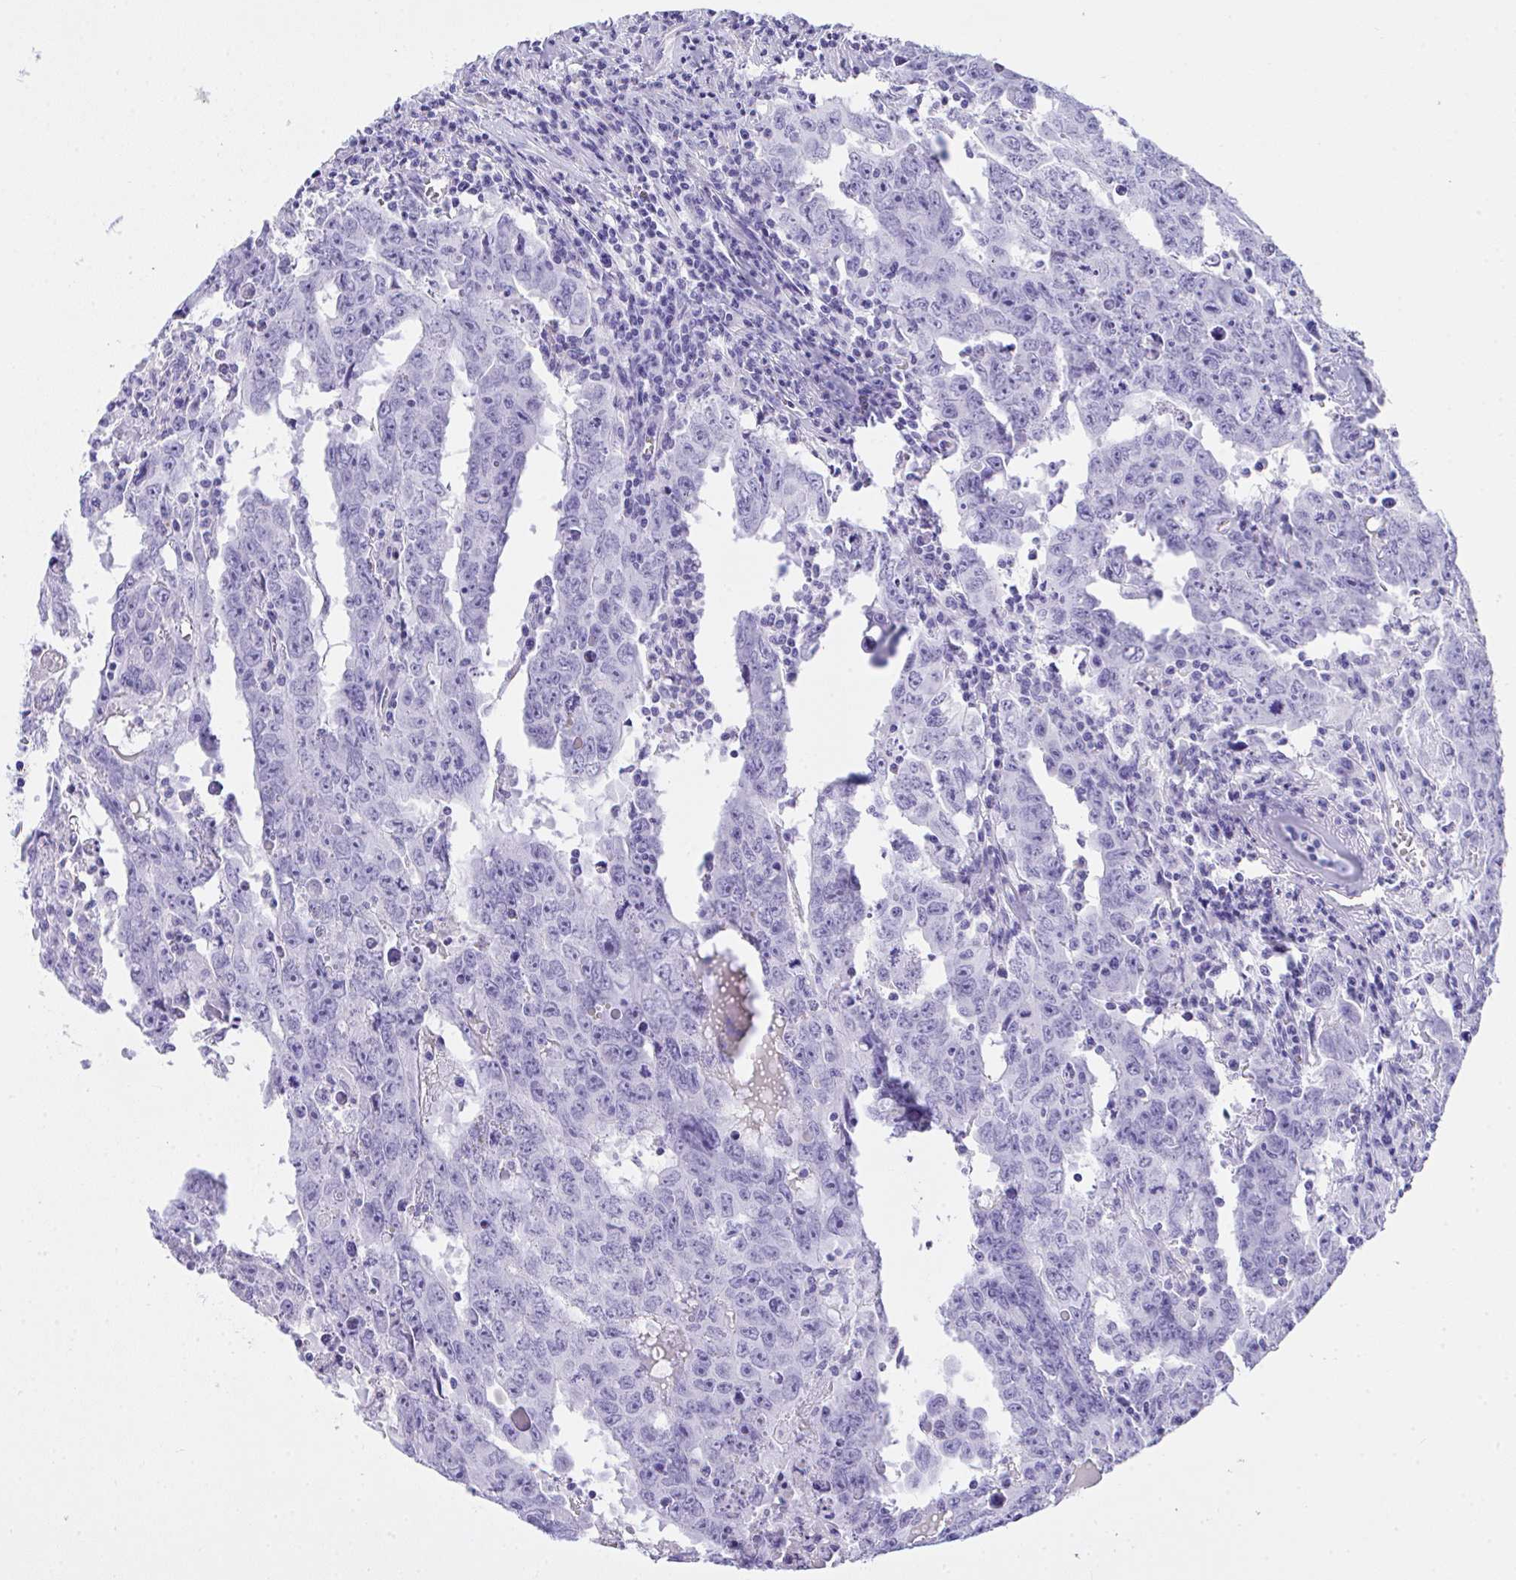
{"staining": {"intensity": "negative", "quantity": "none", "location": "none"}, "tissue": "testis cancer", "cell_type": "Tumor cells", "image_type": "cancer", "snomed": [{"axis": "morphology", "description": "Carcinoma, Embryonal, NOS"}, {"axis": "topography", "description": "Testis"}], "caption": "Immunohistochemical staining of testis embryonal carcinoma shows no significant positivity in tumor cells.", "gene": "AKR1D1", "patient": {"sex": "male", "age": 22}}